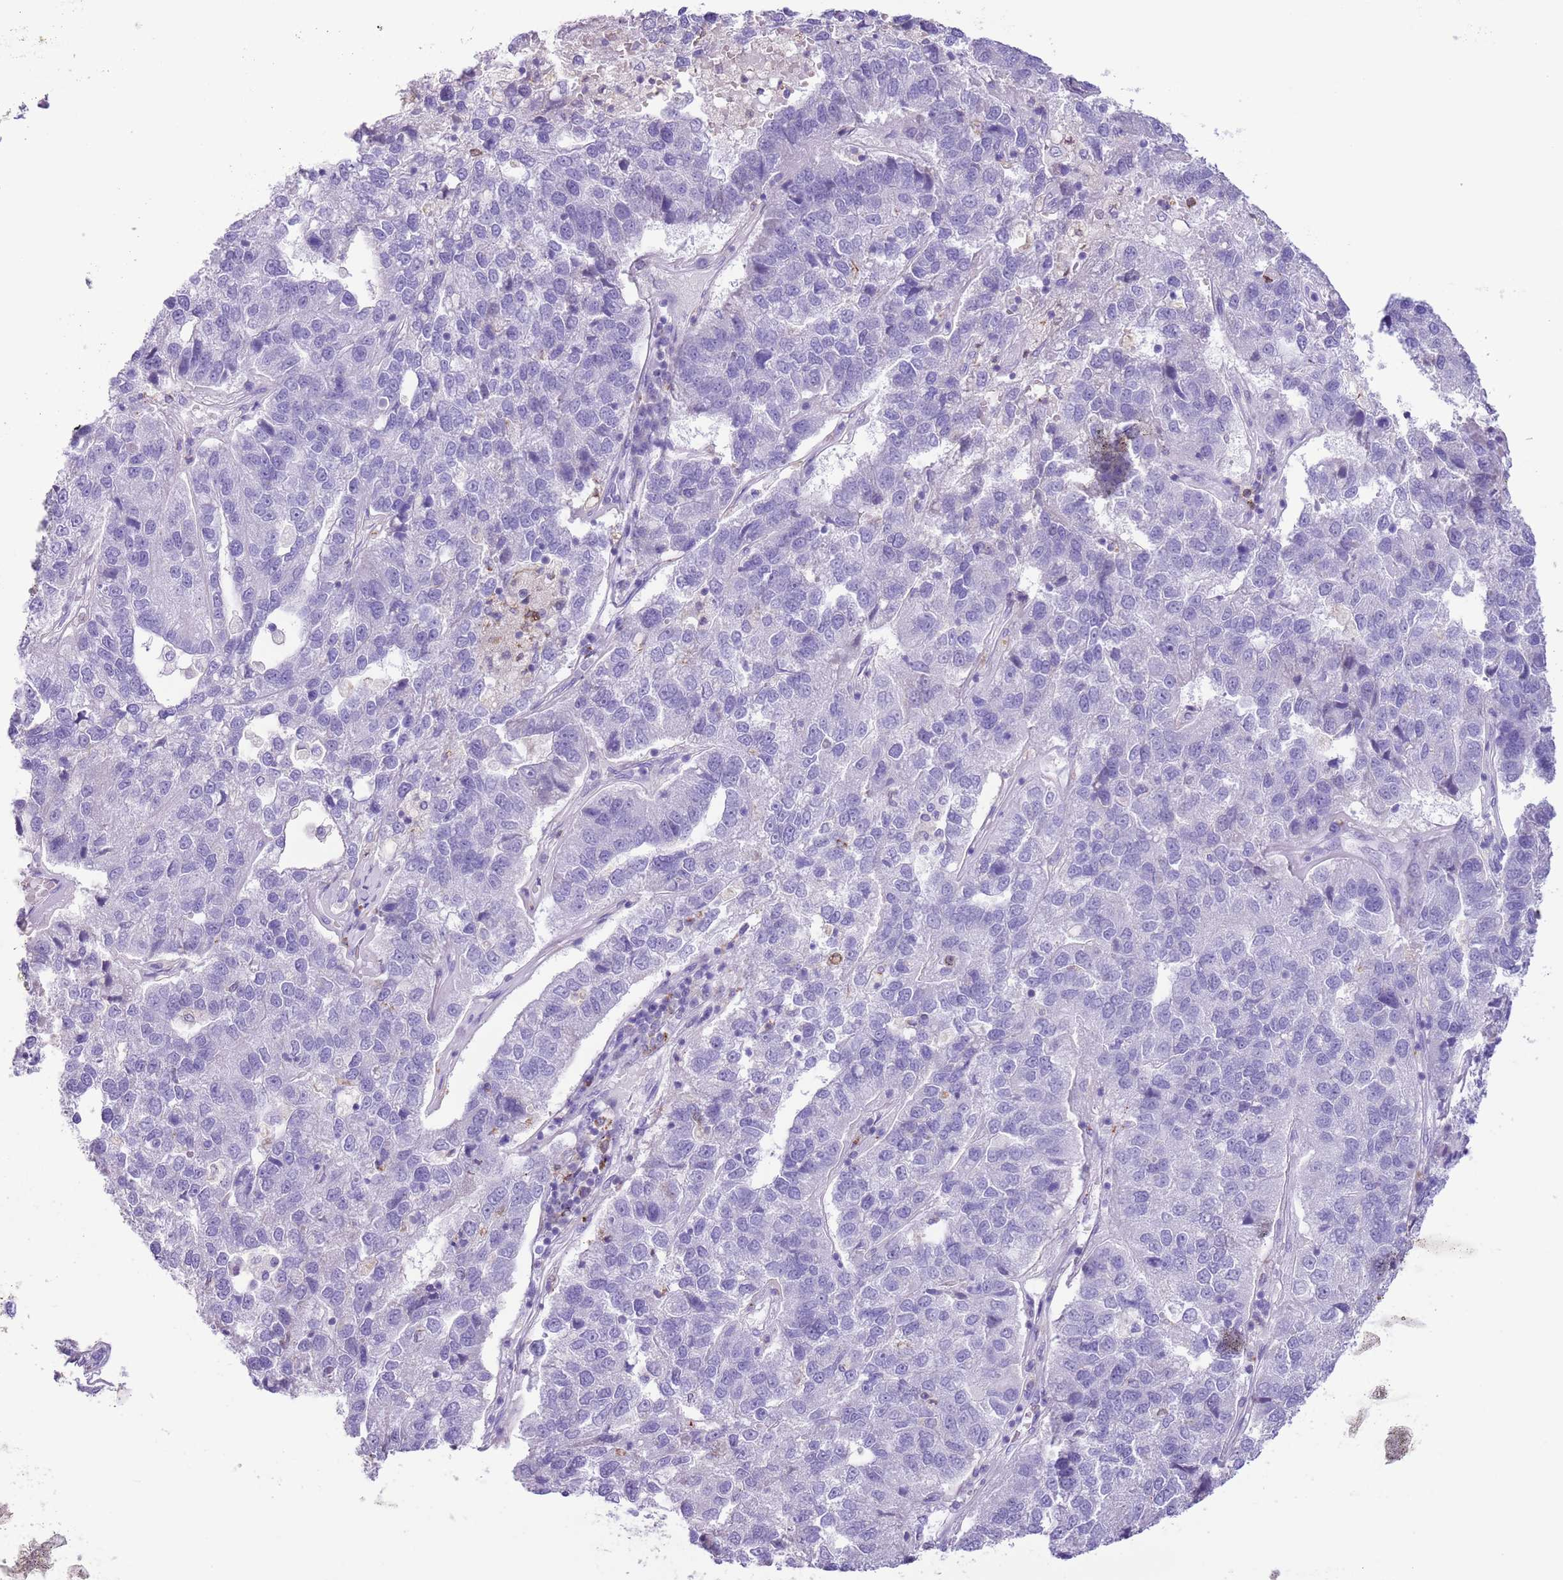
{"staining": {"intensity": "negative", "quantity": "none", "location": "none"}, "tissue": "pancreatic cancer", "cell_type": "Tumor cells", "image_type": "cancer", "snomed": [{"axis": "morphology", "description": "Adenocarcinoma, NOS"}, {"axis": "topography", "description": "Pancreas"}], "caption": "Immunohistochemistry of human pancreatic cancer (adenocarcinoma) reveals no positivity in tumor cells. (DAB (3,3'-diaminobenzidine) IHC, high magnification).", "gene": "ZNF697", "patient": {"sex": "female", "age": 61}}